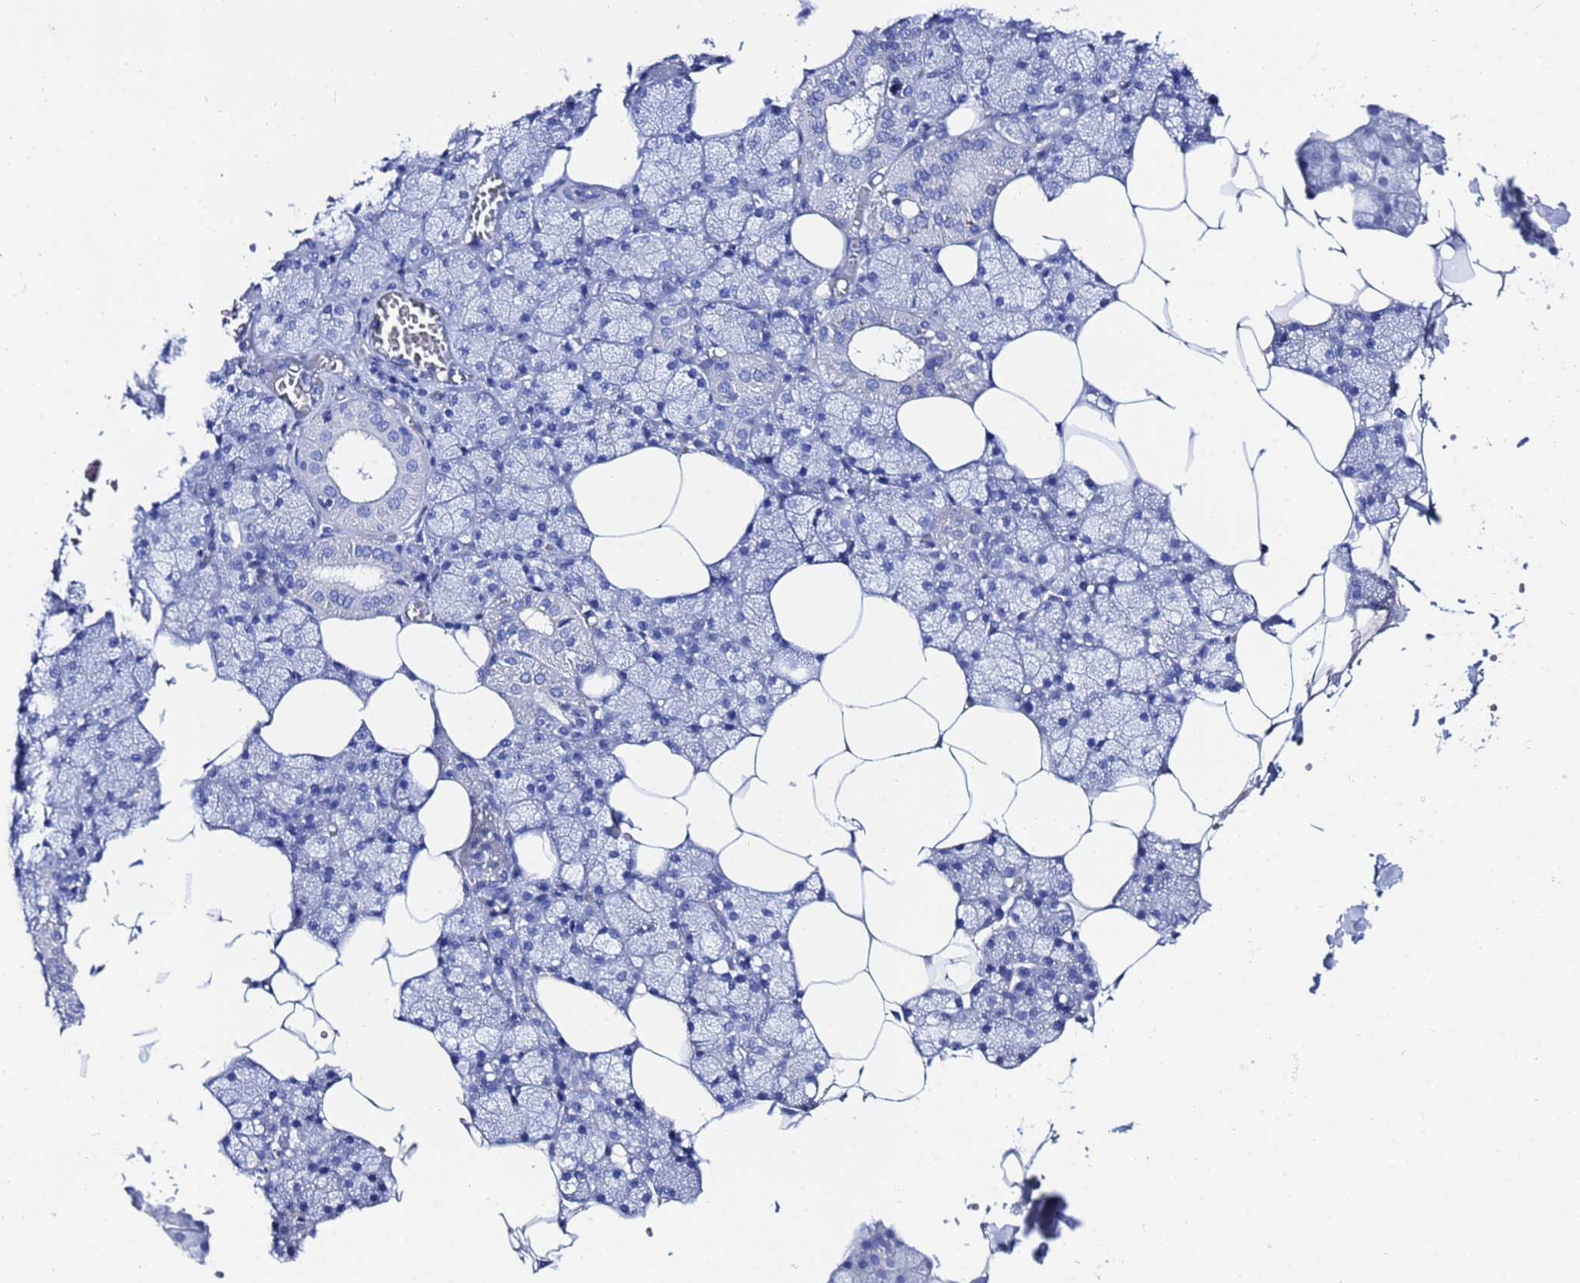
{"staining": {"intensity": "strong", "quantity": "<25%", "location": "cytoplasmic/membranous"}, "tissue": "salivary gland", "cell_type": "Glandular cells", "image_type": "normal", "snomed": [{"axis": "morphology", "description": "Normal tissue, NOS"}, {"axis": "topography", "description": "Salivary gland"}], "caption": "Immunohistochemical staining of benign human salivary gland reveals medium levels of strong cytoplasmic/membranous expression in about <25% of glandular cells.", "gene": "GGT1", "patient": {"sex": "male", "age": 62}}